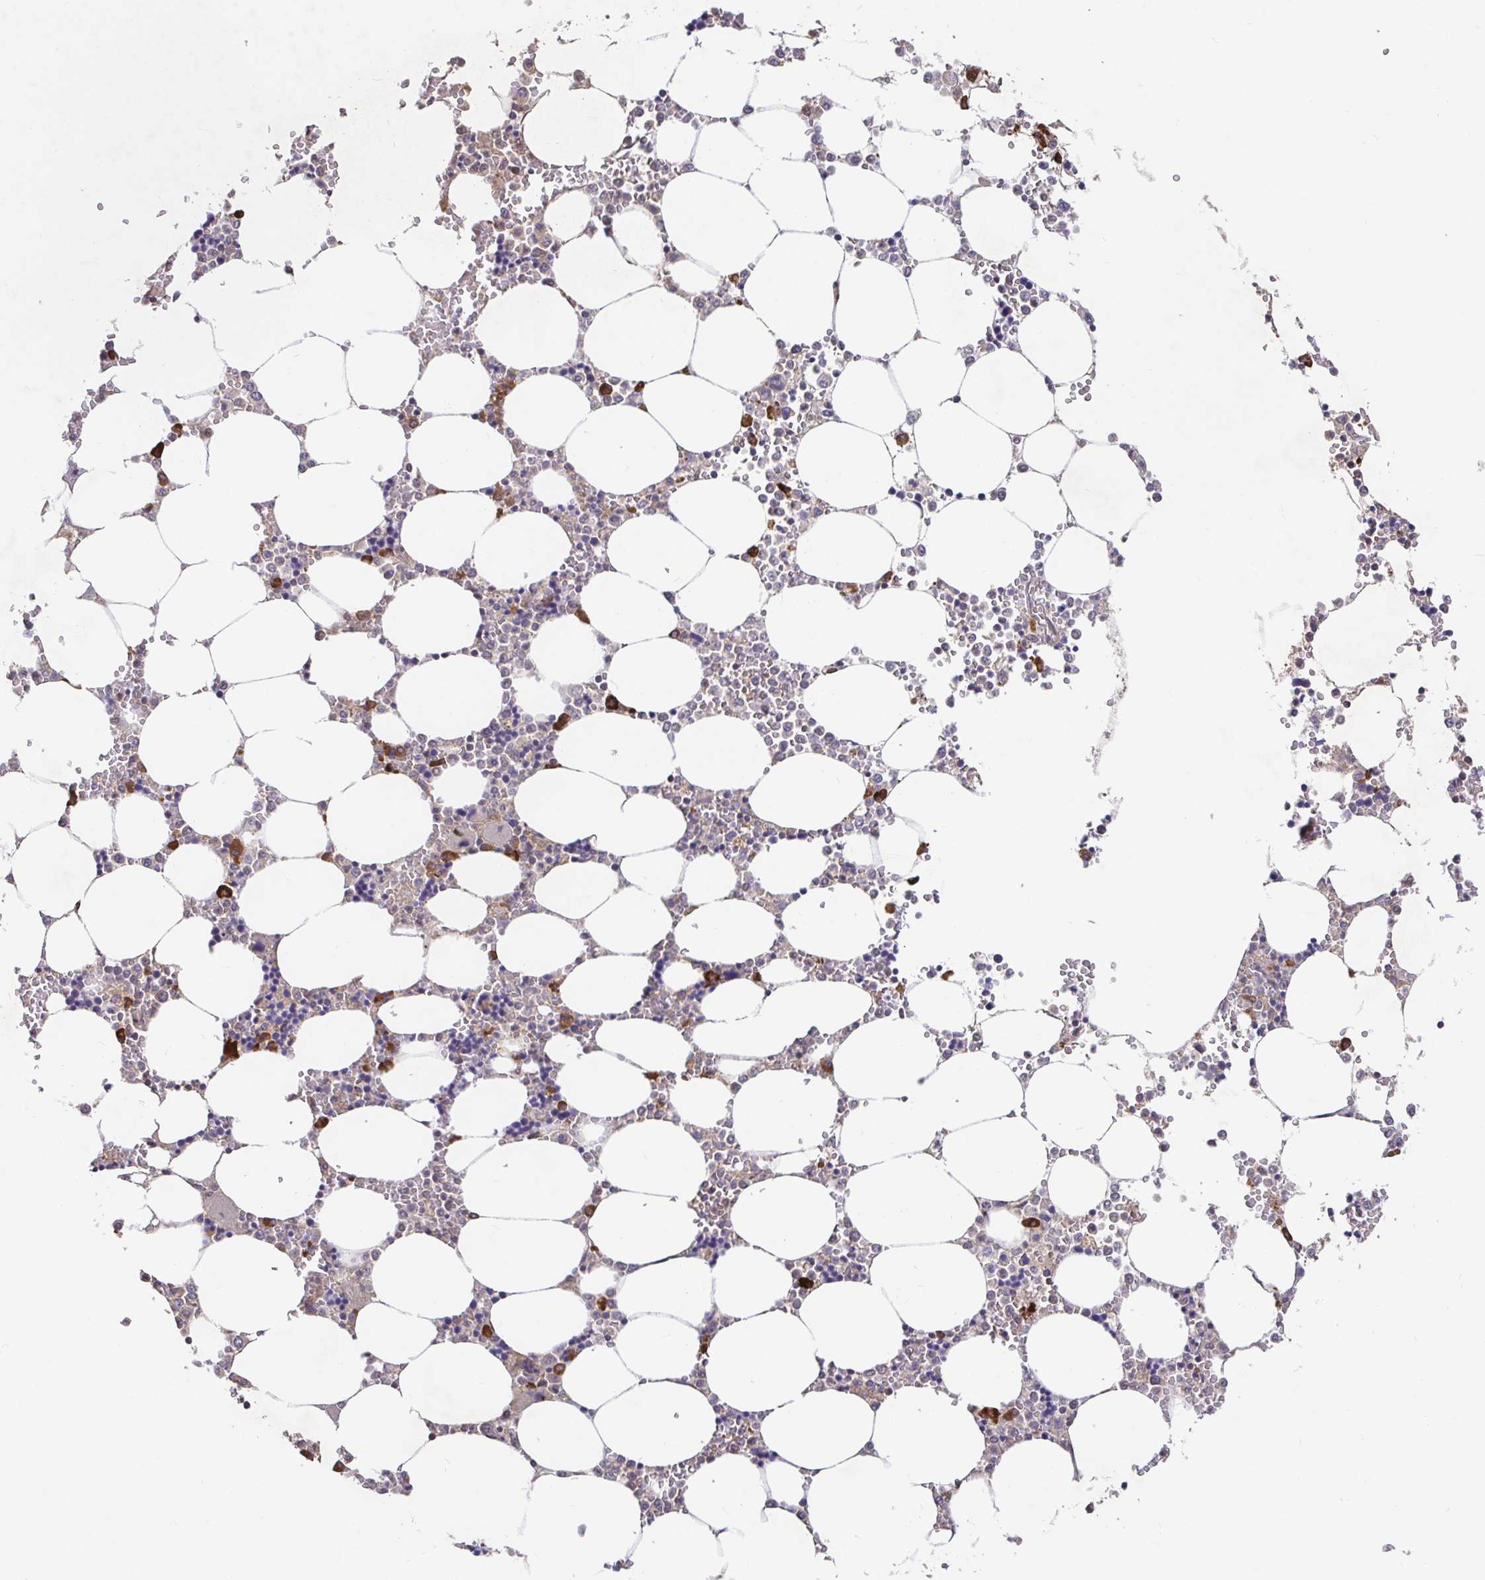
{"staining": {"intensity": "moderate", "quantity": "<25%", "location": "cytoplasmic/membranous"}, "tissue": "bone marrow", "cell_type": "Hematopoietic cells", "image_type": "normal", "snomed": [{"axis": "morphology", "description": "Normal tissue, NOS"}, {"axis": "topography", "description": "Bone marrow"}], "caption": "Protein expression analysis of benign bone marrow demonstrates moderate cytoplasmic/membranous staining in about <25% of hematopoietic cells. The staining was performed using DAB (3,3'-diaminobenzidine), with brown indicating positive protein expression. Nuclei are stained blue with hematoxylin.", "gene": "ELP1", "patient": {"sex": "male", "age": 64}}